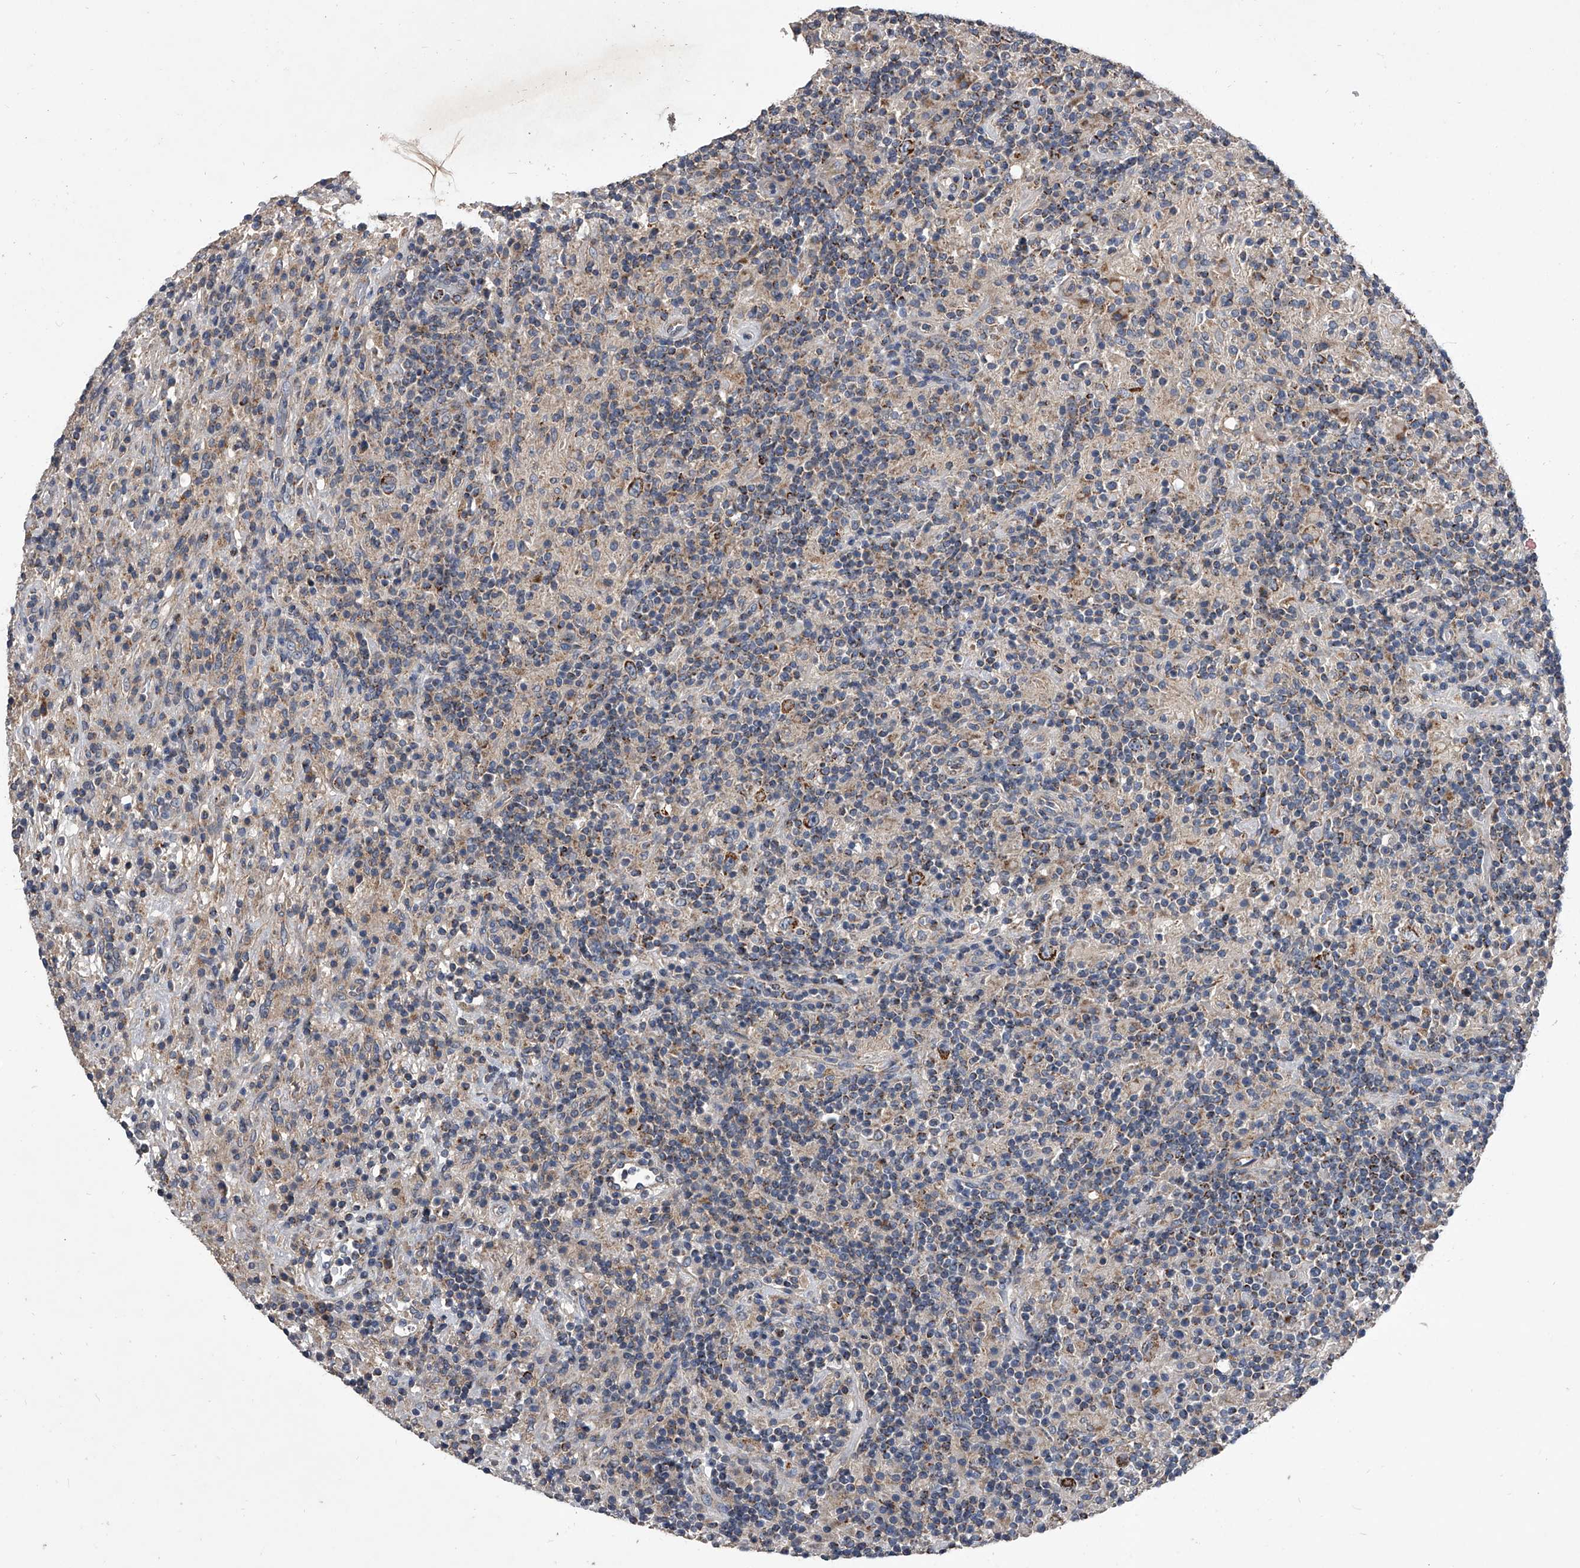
{"staining": {"intensity": "moderate", "quantity": ">75%", "location": "cytoplasmic/membranous"}, "tissue": "lymphoma", "cell_type": "Tumor cells", "image_type": "cancer", "snomed": [{"axis": "morphology", "description": "Hodgkin's disease, NOS"}, {"axis": "topography", "description": "Lymph node"}], "caption": "The micrograph reveals immunohistochemical staining of lymphoma. There is moderate cytoplasmic/membranous expression is seen in approximately >75% of tumor cells.", "gene": "NRP1", "patient": {"sex": "male", "age": 70}}